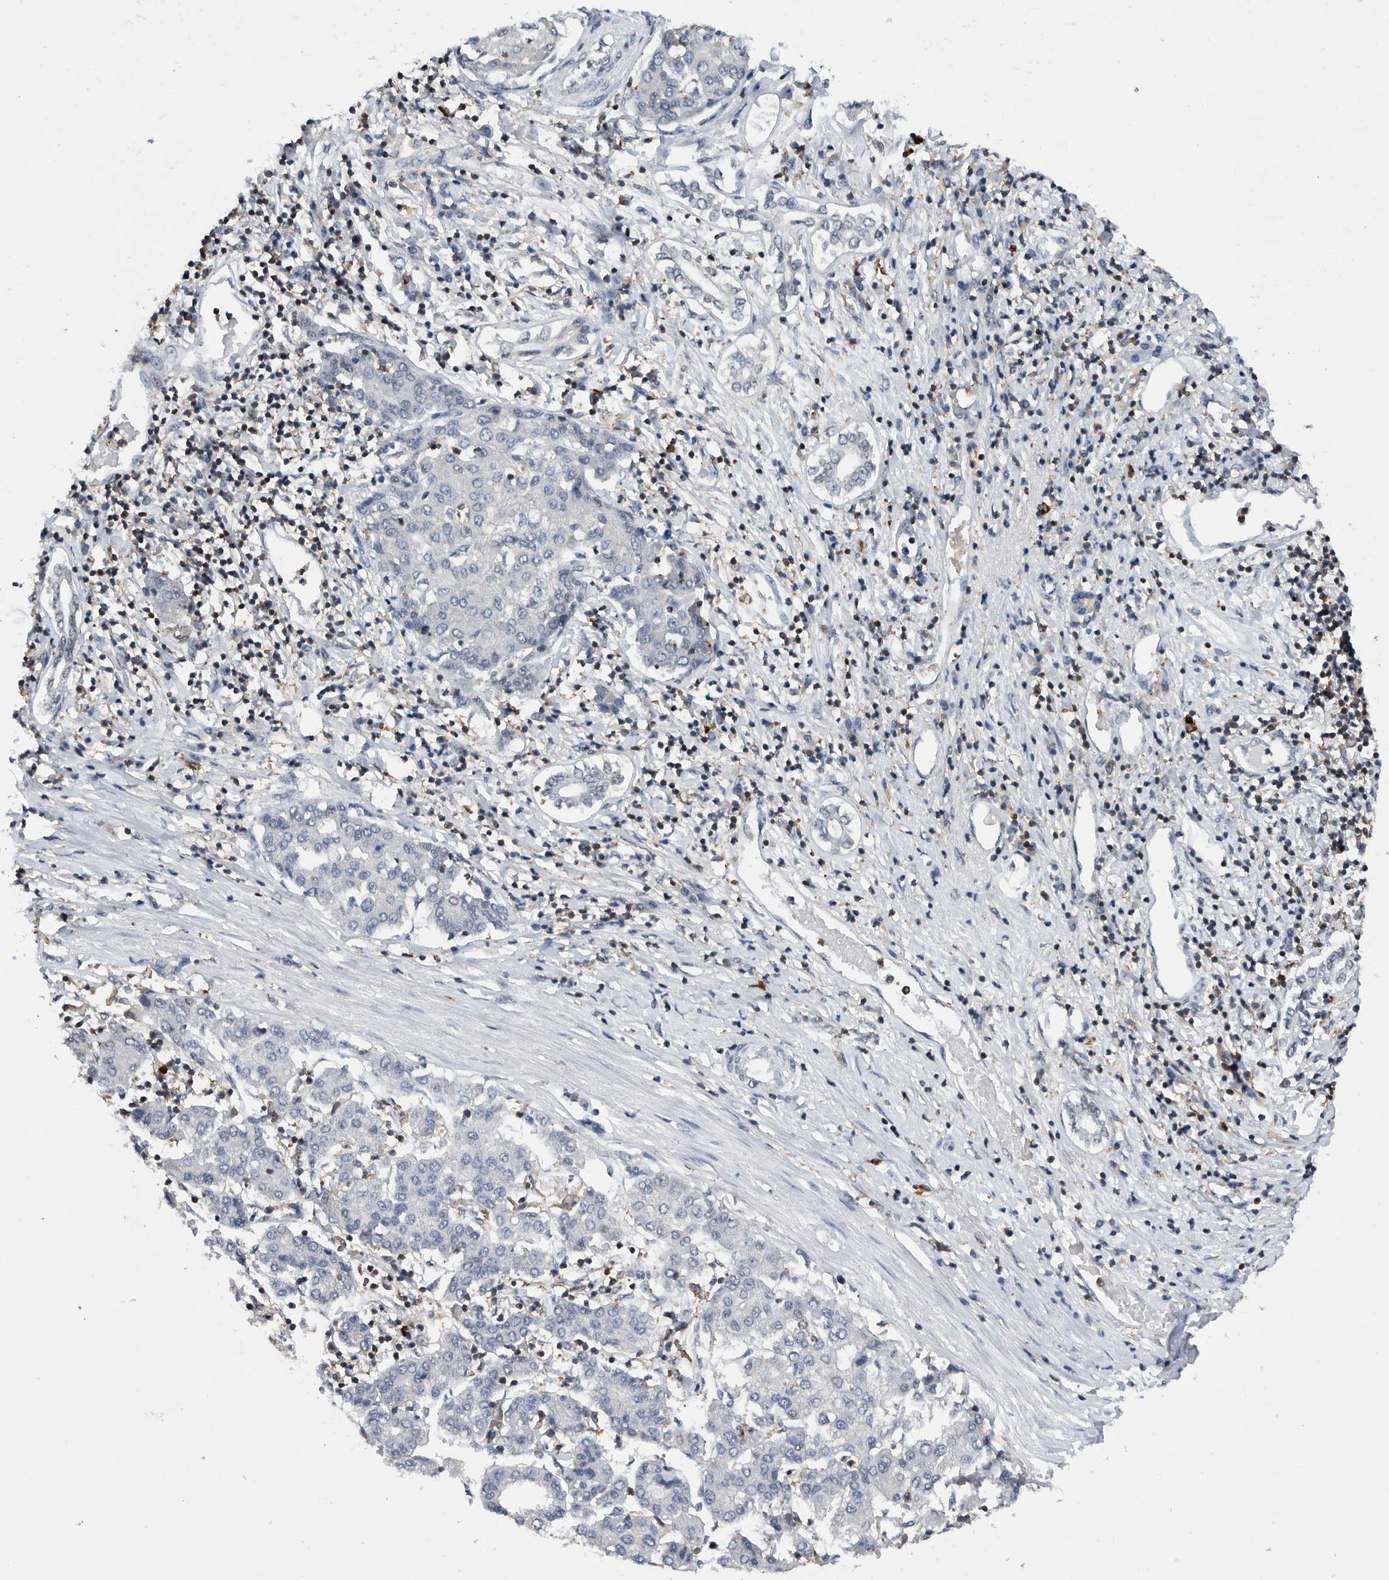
{"staining": {"intensity": "negative", "quantity": "none", "location": "none"}, "tissue": "liver cancer", "cell_type": "Tumor cells", "image_type": "cancer", "snomed": [{"axis": "morphology", "description": "Carcinoma, Hepatocellular, NOS"}, {"axis": "topography", "description": "Liver"}], "caption": "The immunohistochemistry image has no significant staining in tumor cells of liver cancer tissue.", "gene": "ZNF260", "patient": {"sex": "male", "age": 65}}